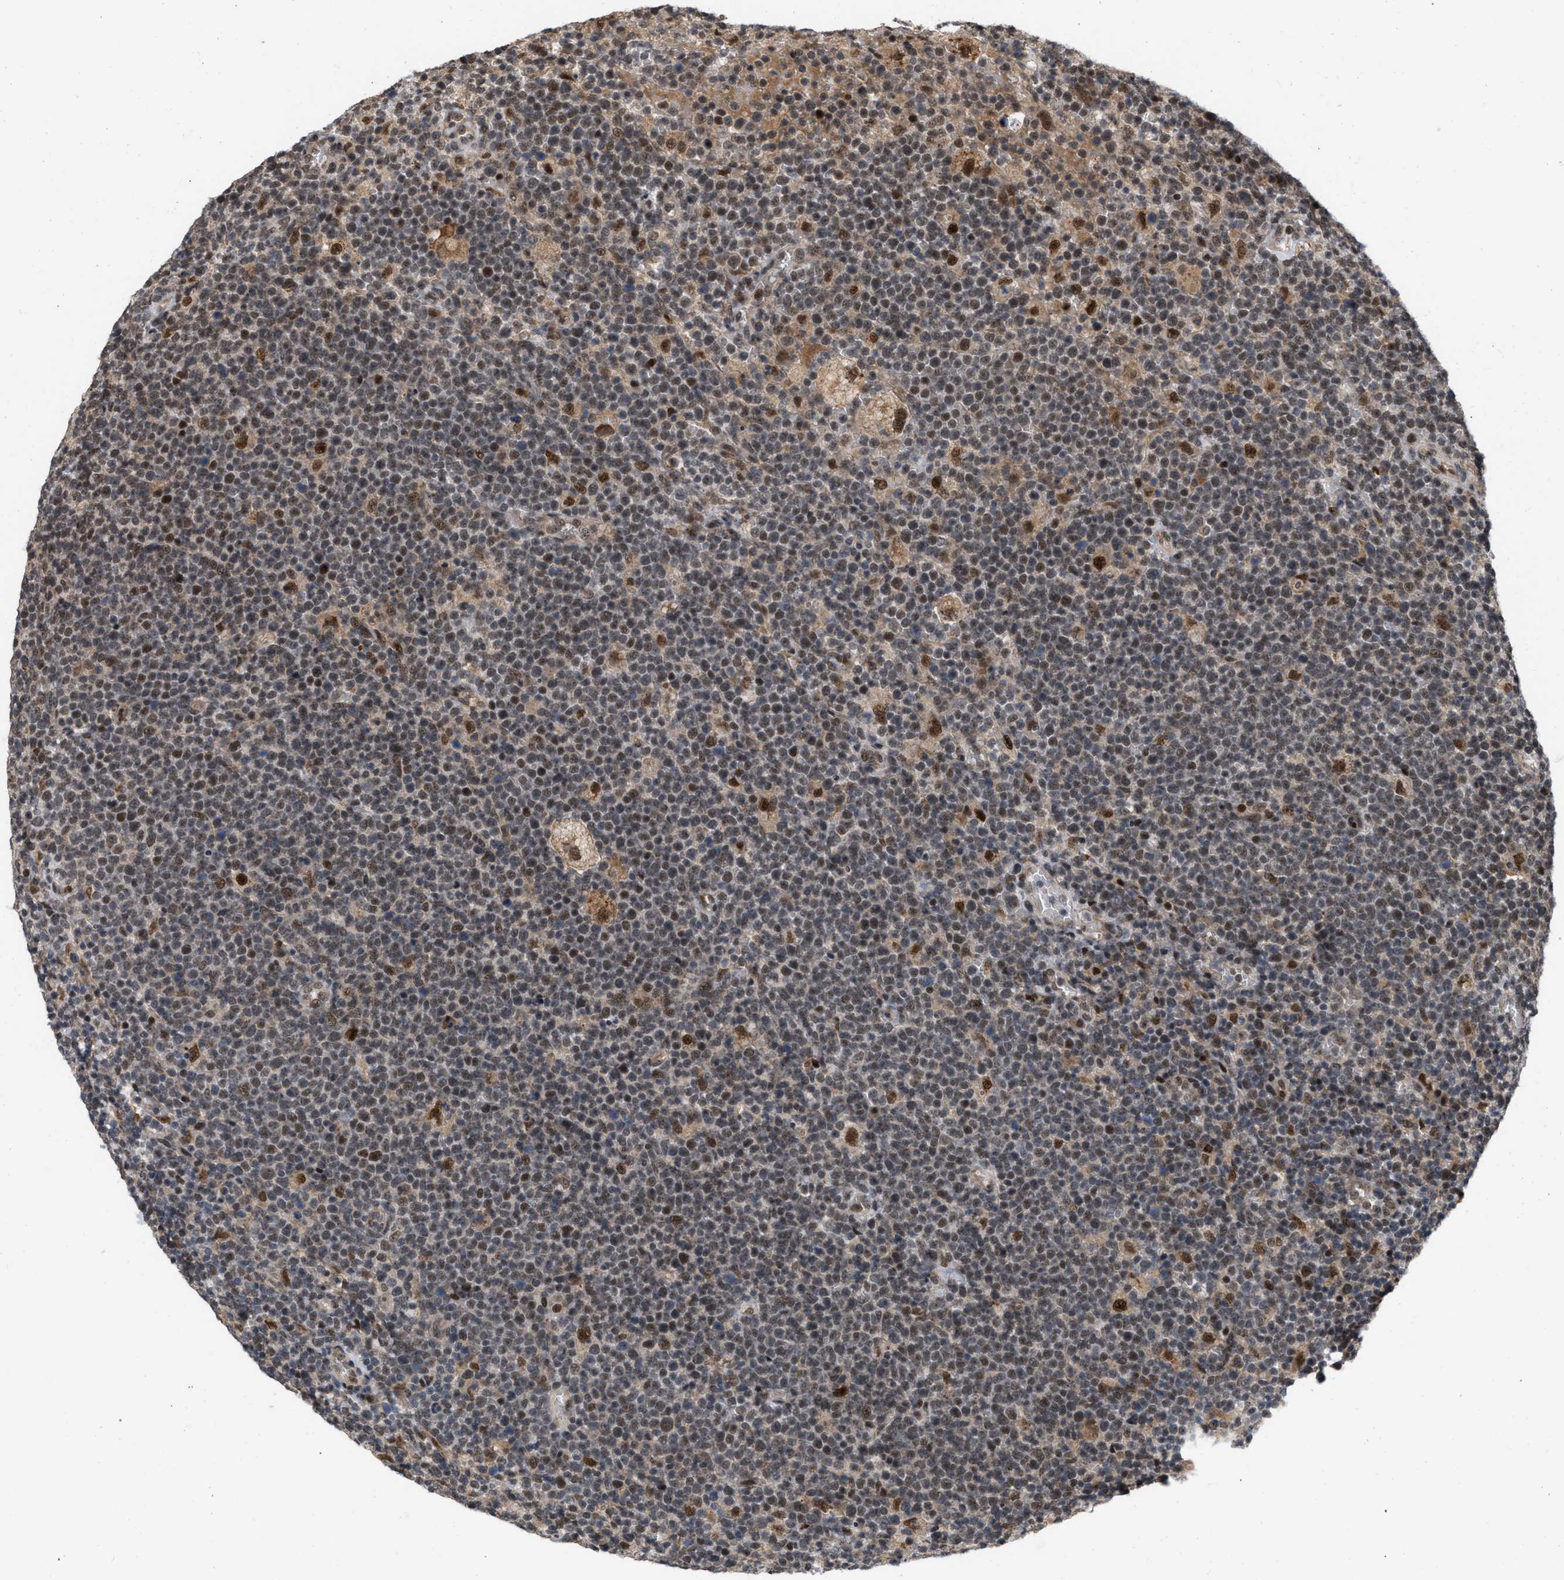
{"staining": {"intensity": "strong", "quantity": "25%-75%", "location": "nuclear"}, "tissue": "lymphoma", "cell_type": "Tumor cells", "image_type": "cancer", "snomed": [{"axis": "morphology", "description": "Malignant lymphoma, non-Hodgkin's type, High grade"}, {"axis": "topography", "description": "Lymph node"}], "caption": "A brown stain shows strong nuclear positivity of a protein in human high-grade malignant lymphoma, non-Hodgkin's type tumor cells.", "gene": "ANKRD11", "patient": {"sex": "male", "age": 61}}